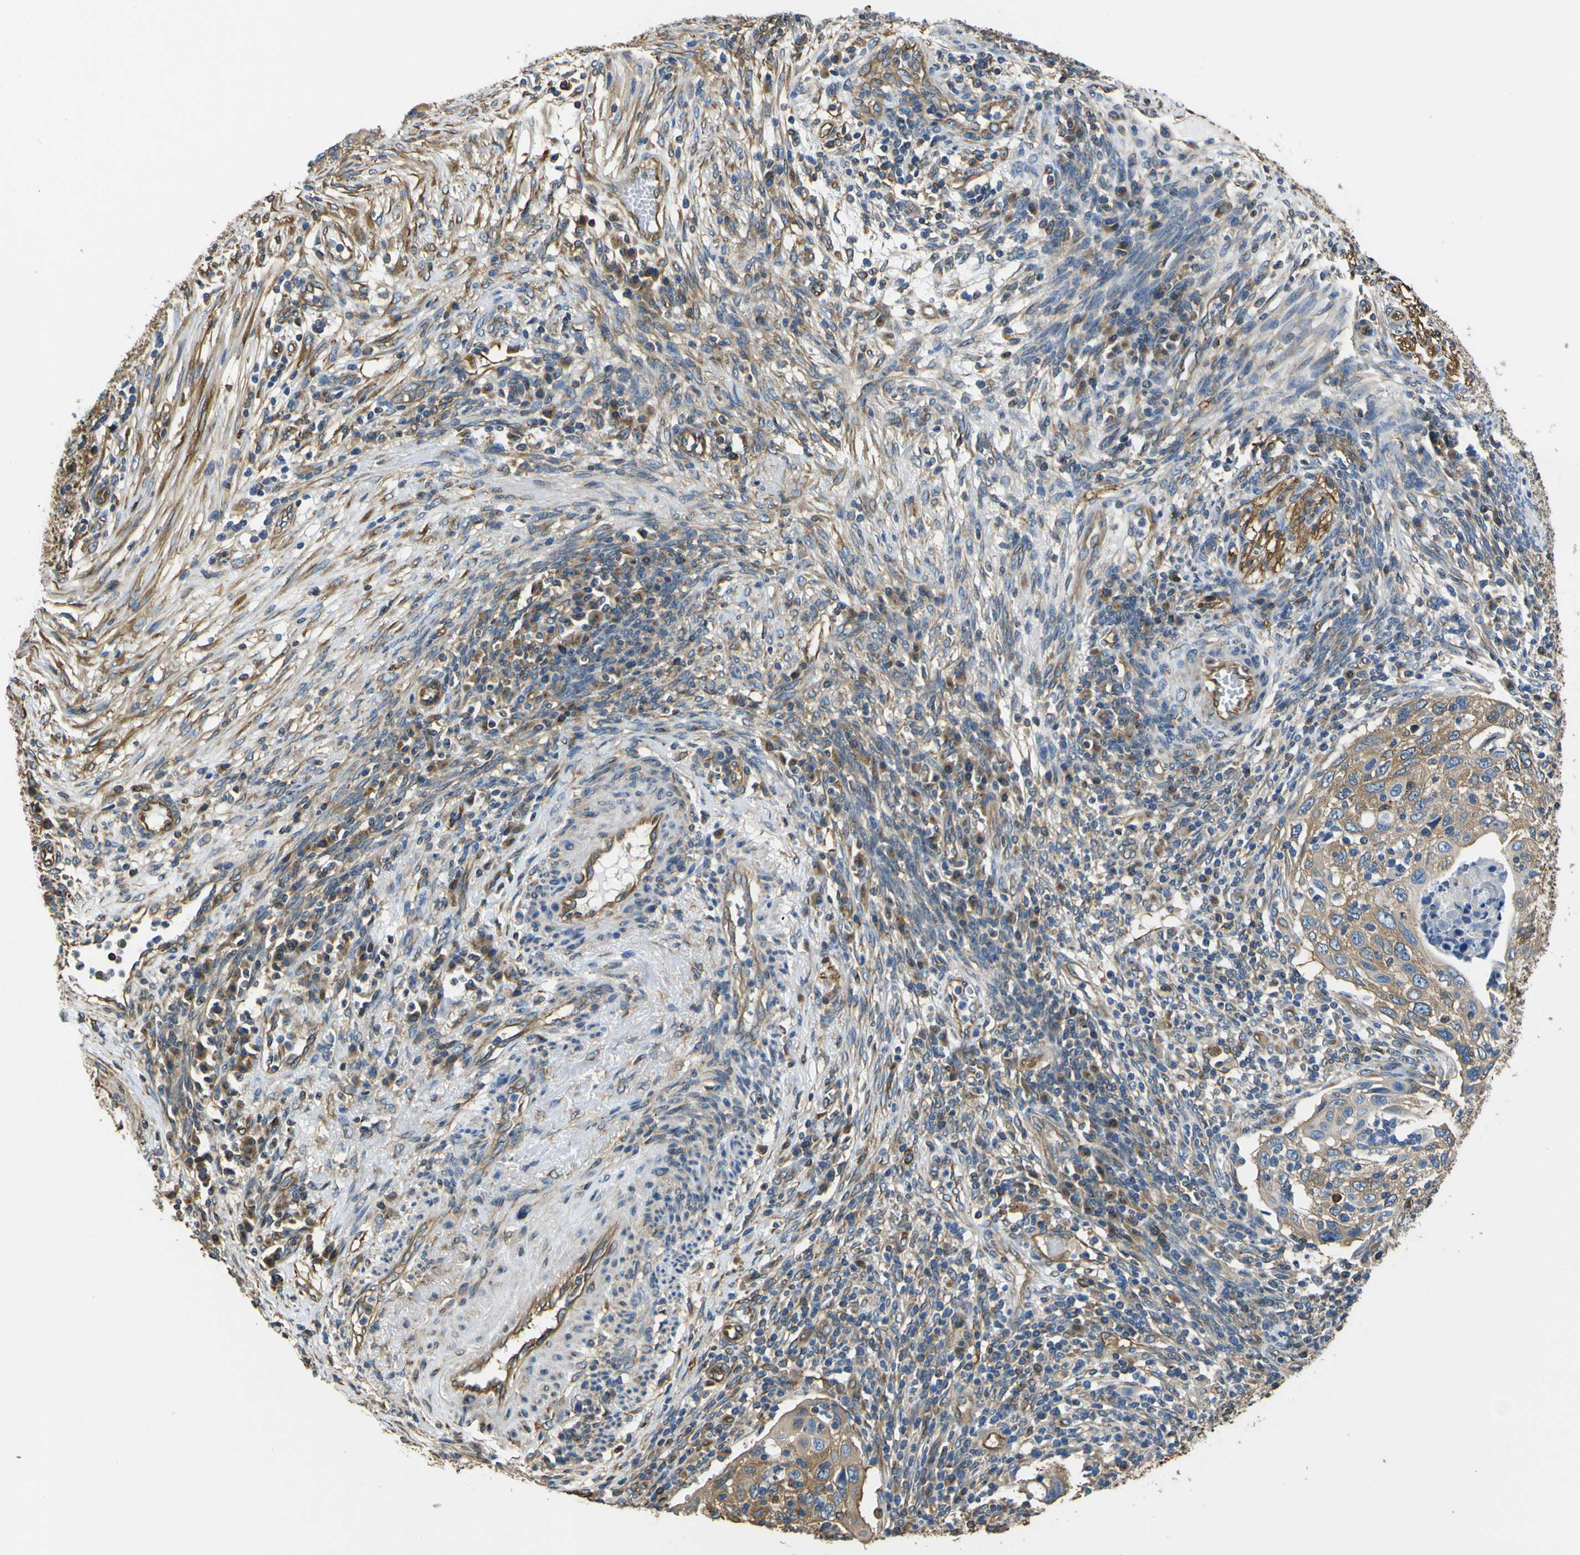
{"staining": {"intensity": "moderate", "quantity": ">75%", "location": "cytoplasmic/membranous"}, "tissue": "cervical cancer", "cell_type": "Tumor cells", "image_type": "cancer", "snomed": [{"axis": "morphology", "description": "Squamous cell carcinoma, NOS"}, {"axis": "topography", "description": "Cervix"}], "caption": "High-power microscopy captured an immunohistochemistry (IHC) histopathology image of cervical squamous cell carcinoma, revealing moderate cytoplasmic/membranous positivity in about >75% of tumor cells. The staining is performed using DAB (3,3'-diaminobenzidine) brown chromogen to label protein expression. The nuclei are counter-stained blue using hematoxylin.", "gene": "TUBB", "patient": {"sex": "female", "age": 70}}